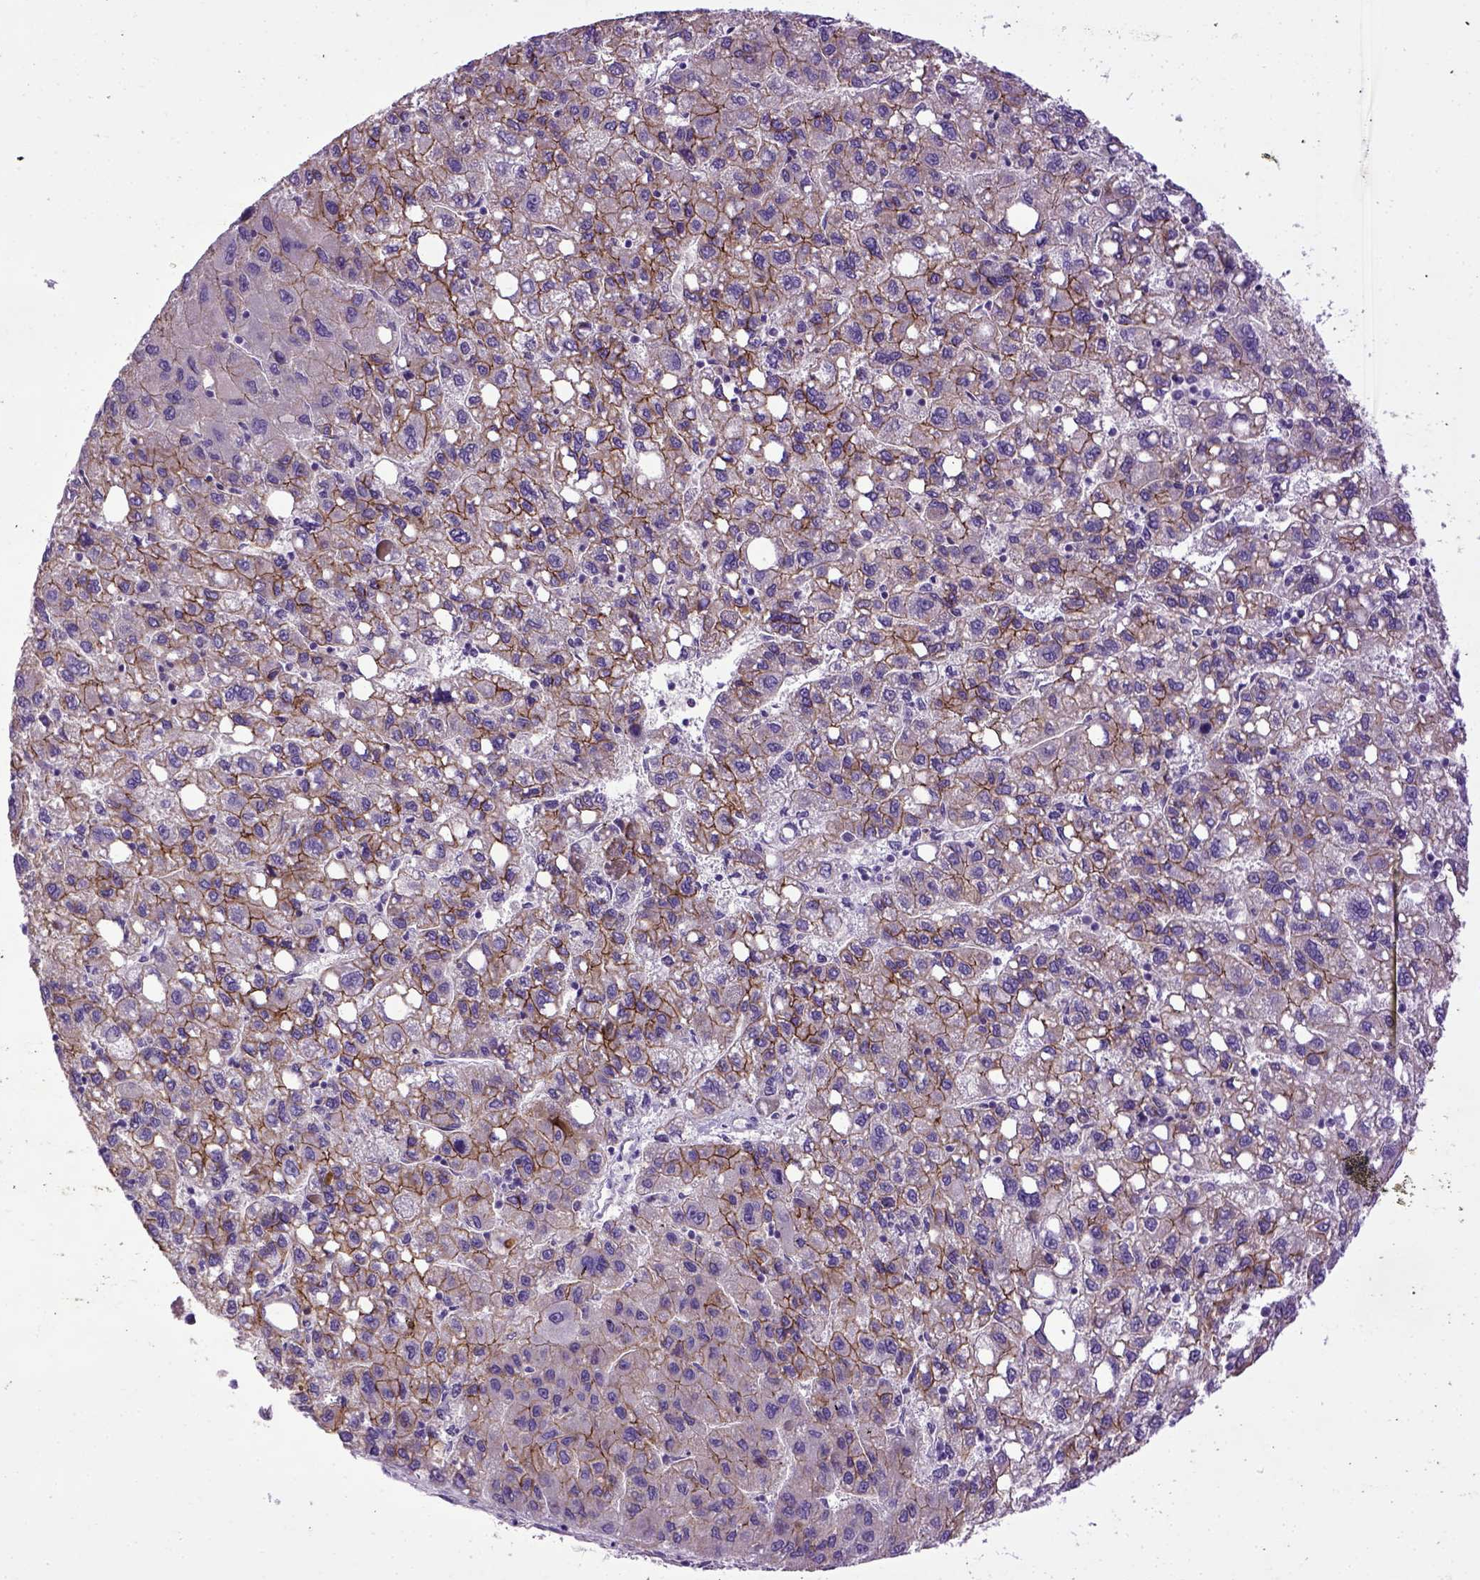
{"staining": {"intensity": "moderate", "quantity": "25%-75%", "location": "cytoplasmic/membranous"}, "tissue": "liver cancer", "cell_type": "Tumor cells", "image_type": "cancer", "snomed": [{"axis": "morphology", "description": "Carcinoma, Hepatocellular, NOS"}, {"axis": "topography", "description": "Liver"}], "caption": "The immunohistochemical stain highlights moderate cytoplasmic/membranous staining in tumor cells of liver cancer tissue. The staining is performed using DAB brown chromogen to label protein expression. The nuclei are counter-stained blue using hematoxylin.", "gene": "CDH1", "patient": {"sex": "female", "age": 82}}